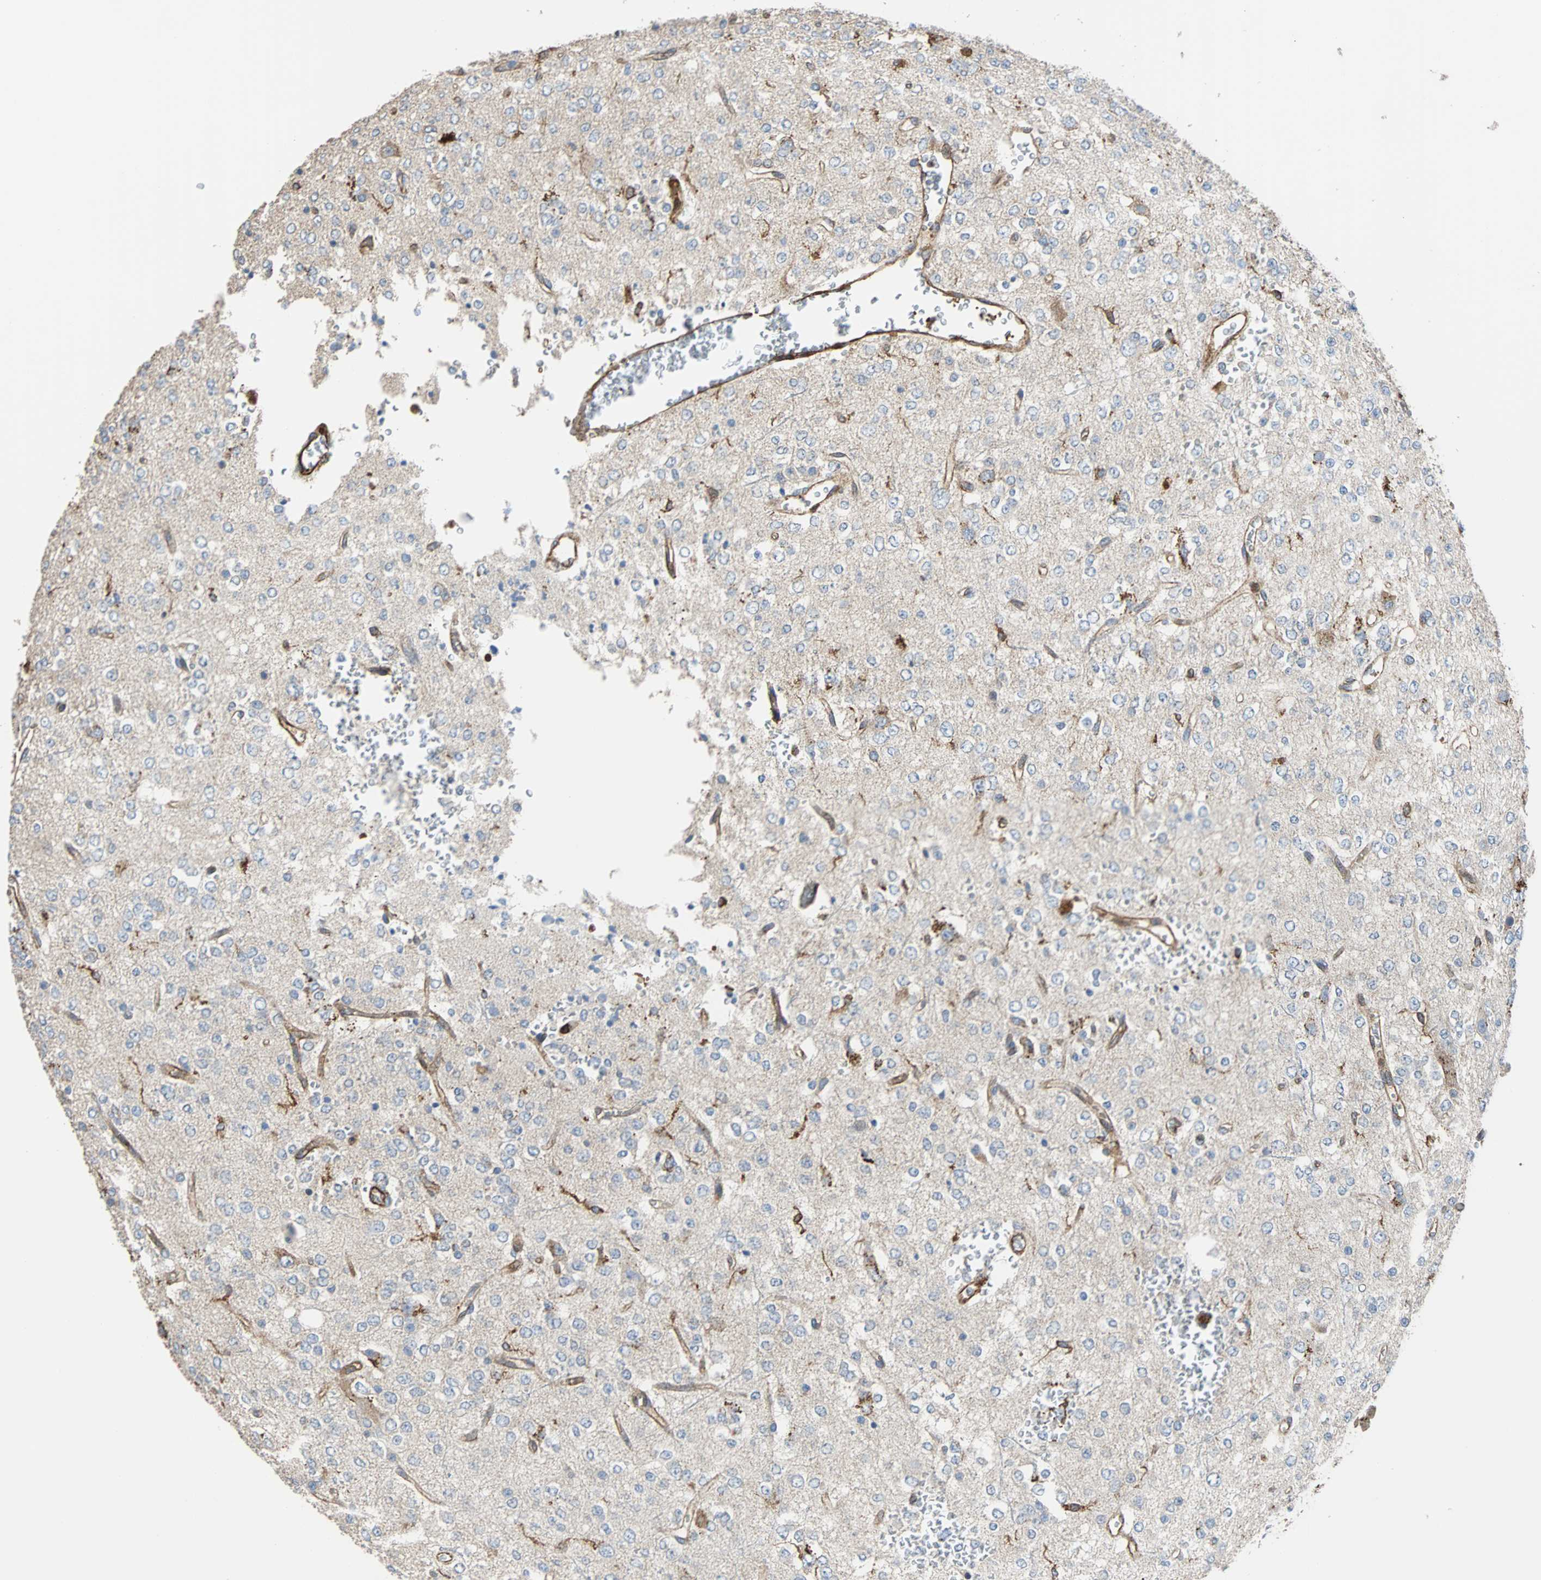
{"staining": {"intensity": "negative", "quantity": "none", "location": "none"}, "tissue": "glioma", "cell_type": "Tumor cells", "image_type": "cancer", "snomed": [{"axis": "morphology", "description": "Glioma, malignant, Low grade"}, {"axis": "topography", "description": "Brain"}], "caption": "The micrograph displays no significant staining in tumor cells of malignant glioma (low-grade).", "gene": "PLCG2", "patient": {"sex": "male", "age": 38}}